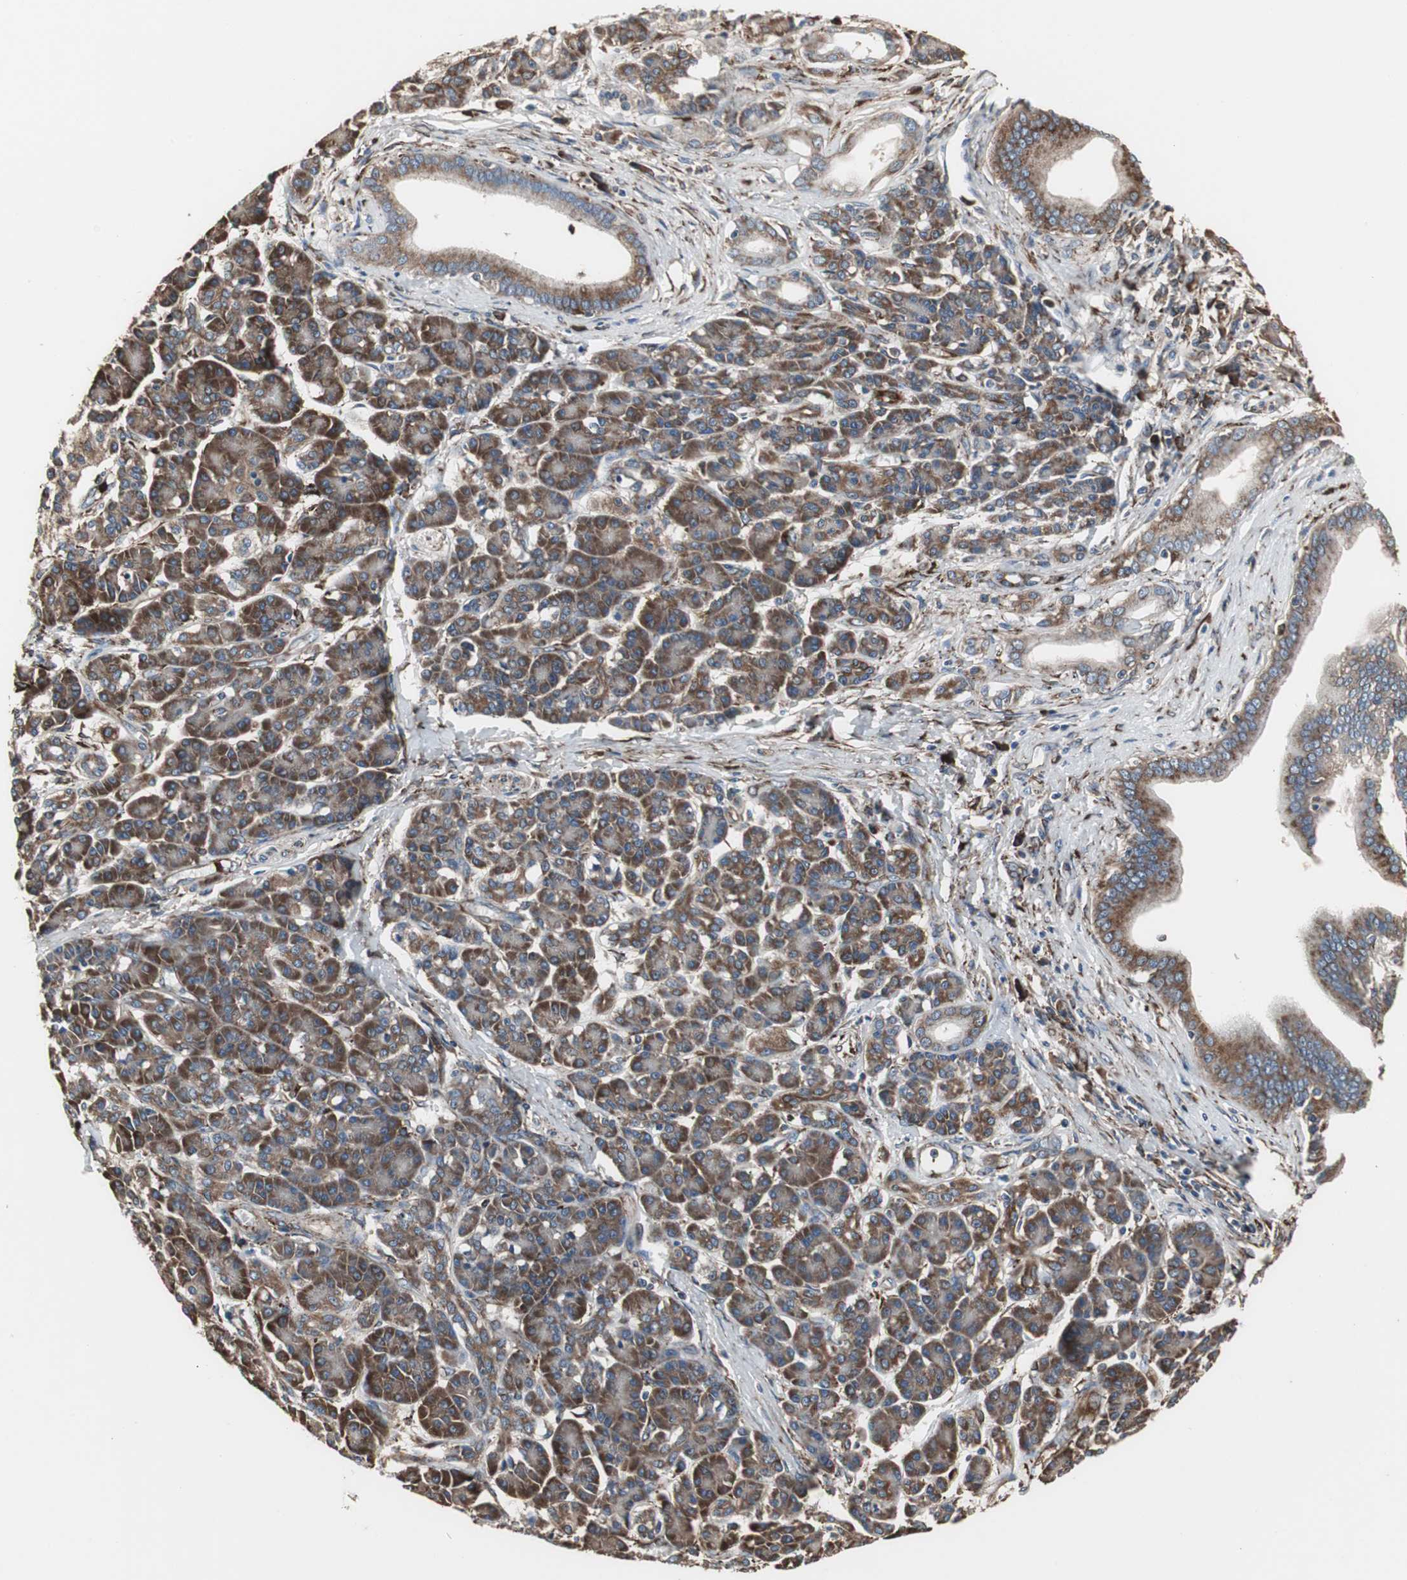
{"staining": {"intensity": "moderate", "quantity": ">75%", "location": "cytoplasmic/membranous"}, "tissue": "pancreatic cancer", "cell_type": "Tumor cells", "image_type": "cancer", "snomed": [{"axis": "morphology", "description": "Adenocarcinoma, NOS"}, {"axis": "topography", "description": "Pancreas"}], "caption": "Moderate cytoplasmic/membranous staining is appreciated in approximately >75% of tumor cells in pancreatic cancer. Nuclei are stained in blue.", "gene": "CALU", "patient": {"sex": "male", "age": 59}}